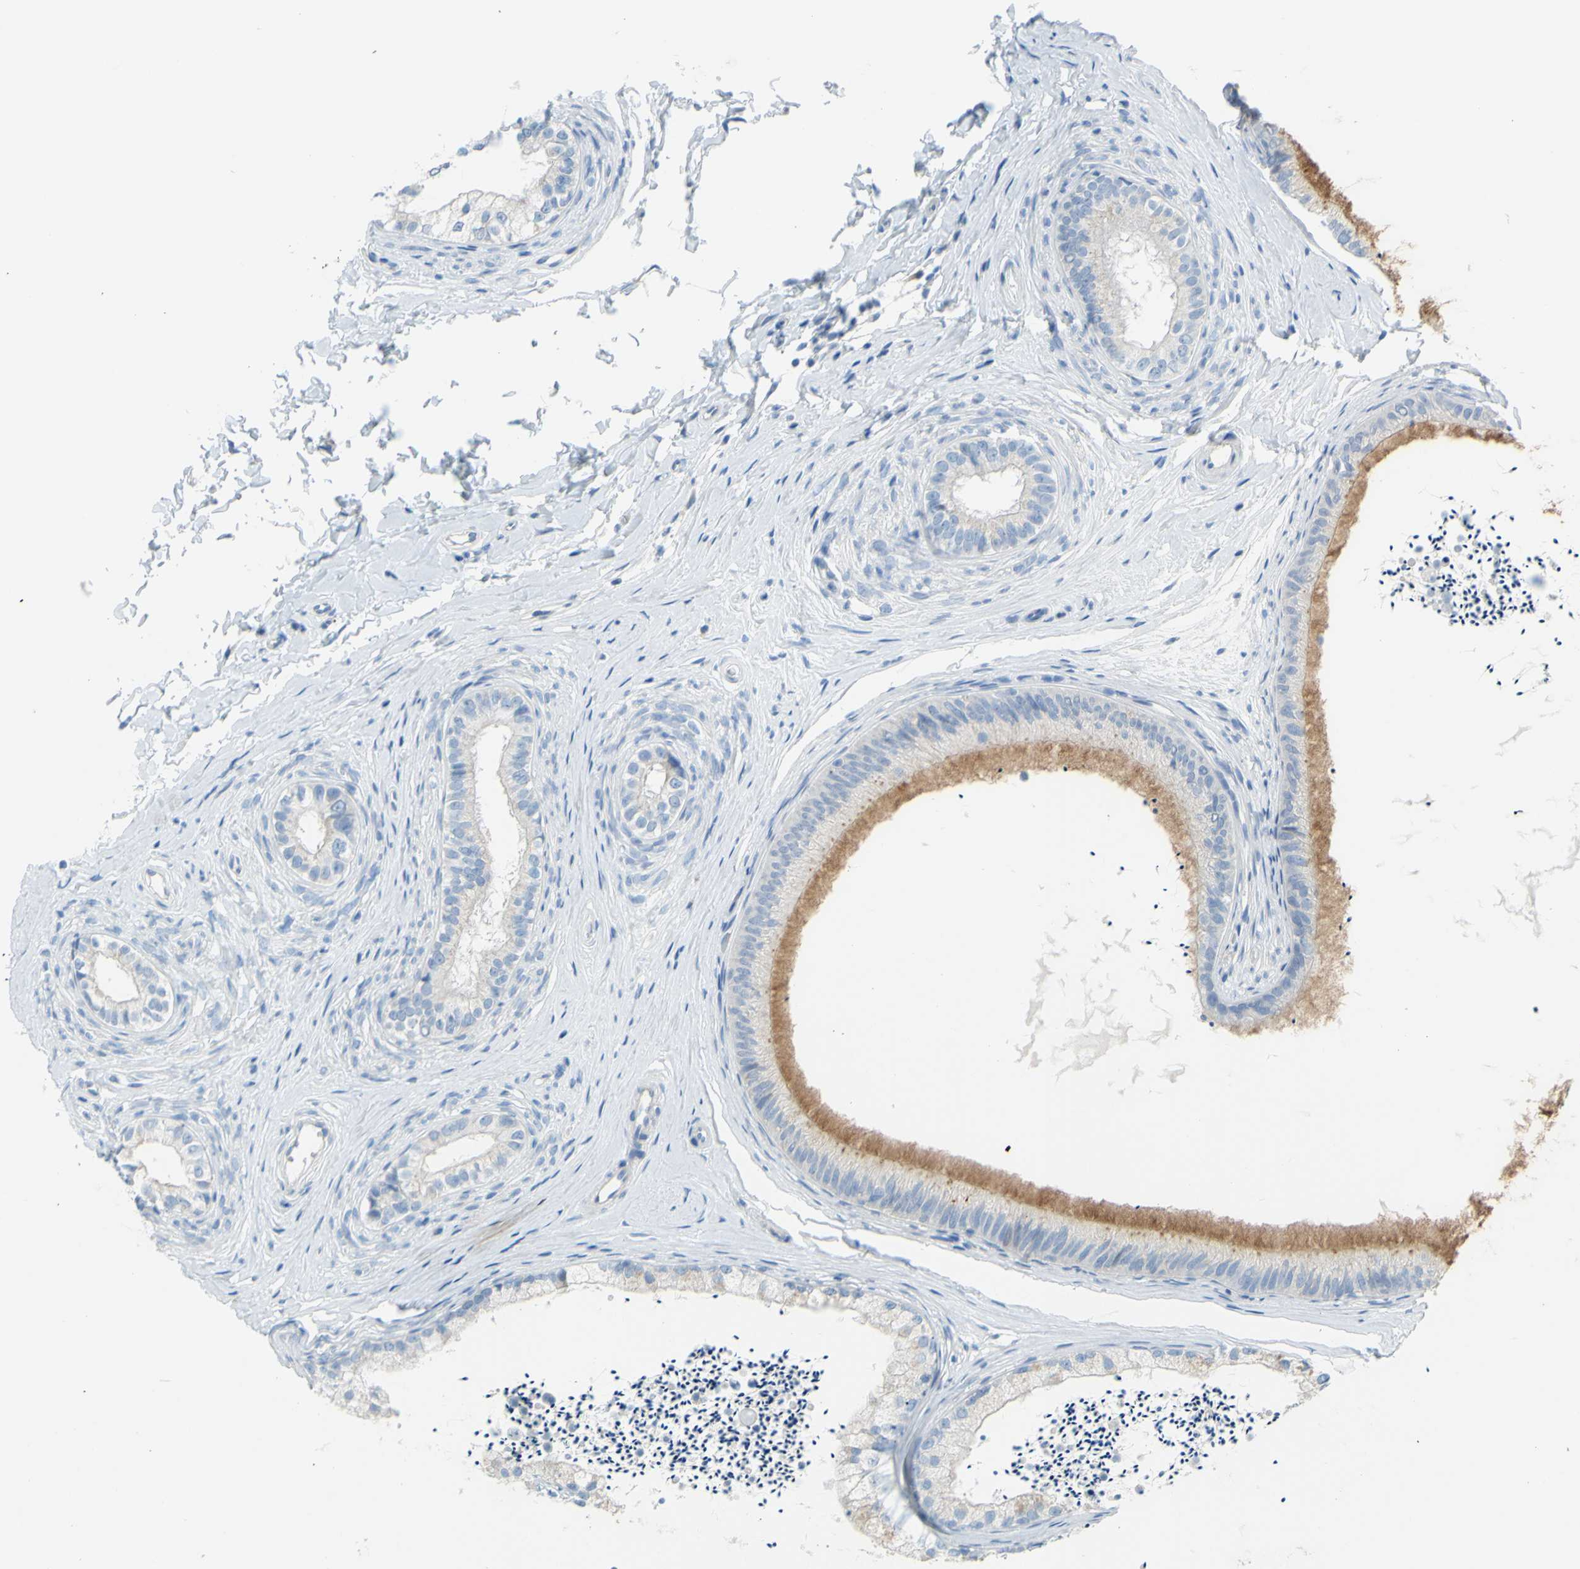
{"staining": {"intensity": "moderate", "quantity": "<25%", "location": "cytoplasmic/membranous"}, "tissue": "epididymis", "cell_type": "Glandular cells", "image_type": "normal", "snomed": [{"axis": "morphology", "description": "Normal tissue, NOS"}, {"axis": "topography", "description": "Epididymis"}], "caption": "A brown stain shows moderate cytoplasmic/membranous positivity of a protein in glandular cells of unremarkable human epididymis.", "gene": "SLC1A2", "patient": {"sex": "male", "age": 56}}